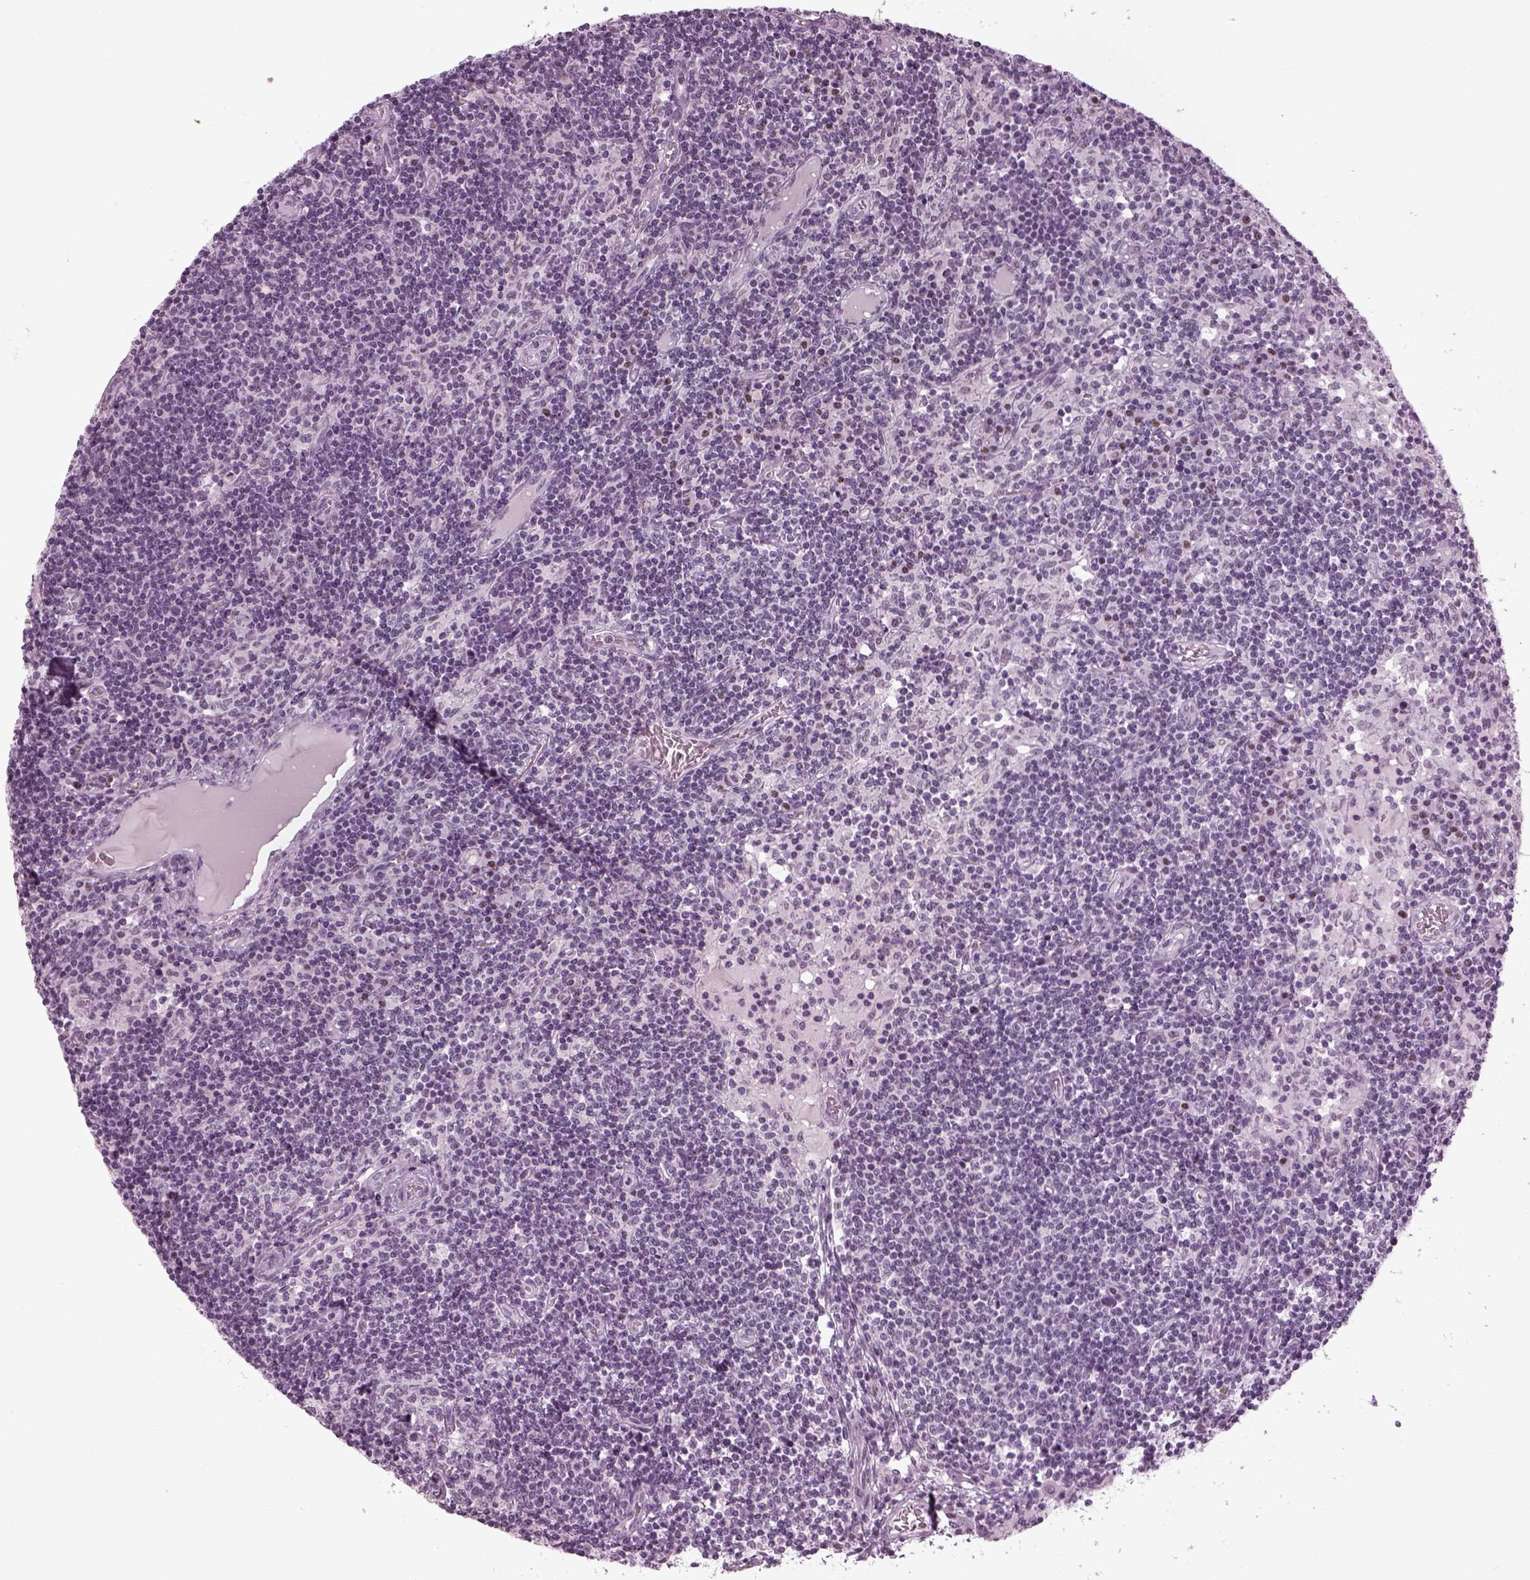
{"staining": {"intensity": "negative", "quantity": "none", "location": "none"}, "tissue": "lymph node", "cell_type": "Germinal center cells", "image_type": "normal", "snomed": [{"axis": "morphology", "description": "Normal tissue, NOS"}, {"axis": "topography", "description": "Lymph node"}], "caption": "The photomicrograph exhibits no staining of germinal center cells in normal lymph node. Nuclei are stained in blue.", "gene": "KCNG2", "patient": {"sex": "female", "age": 72}}